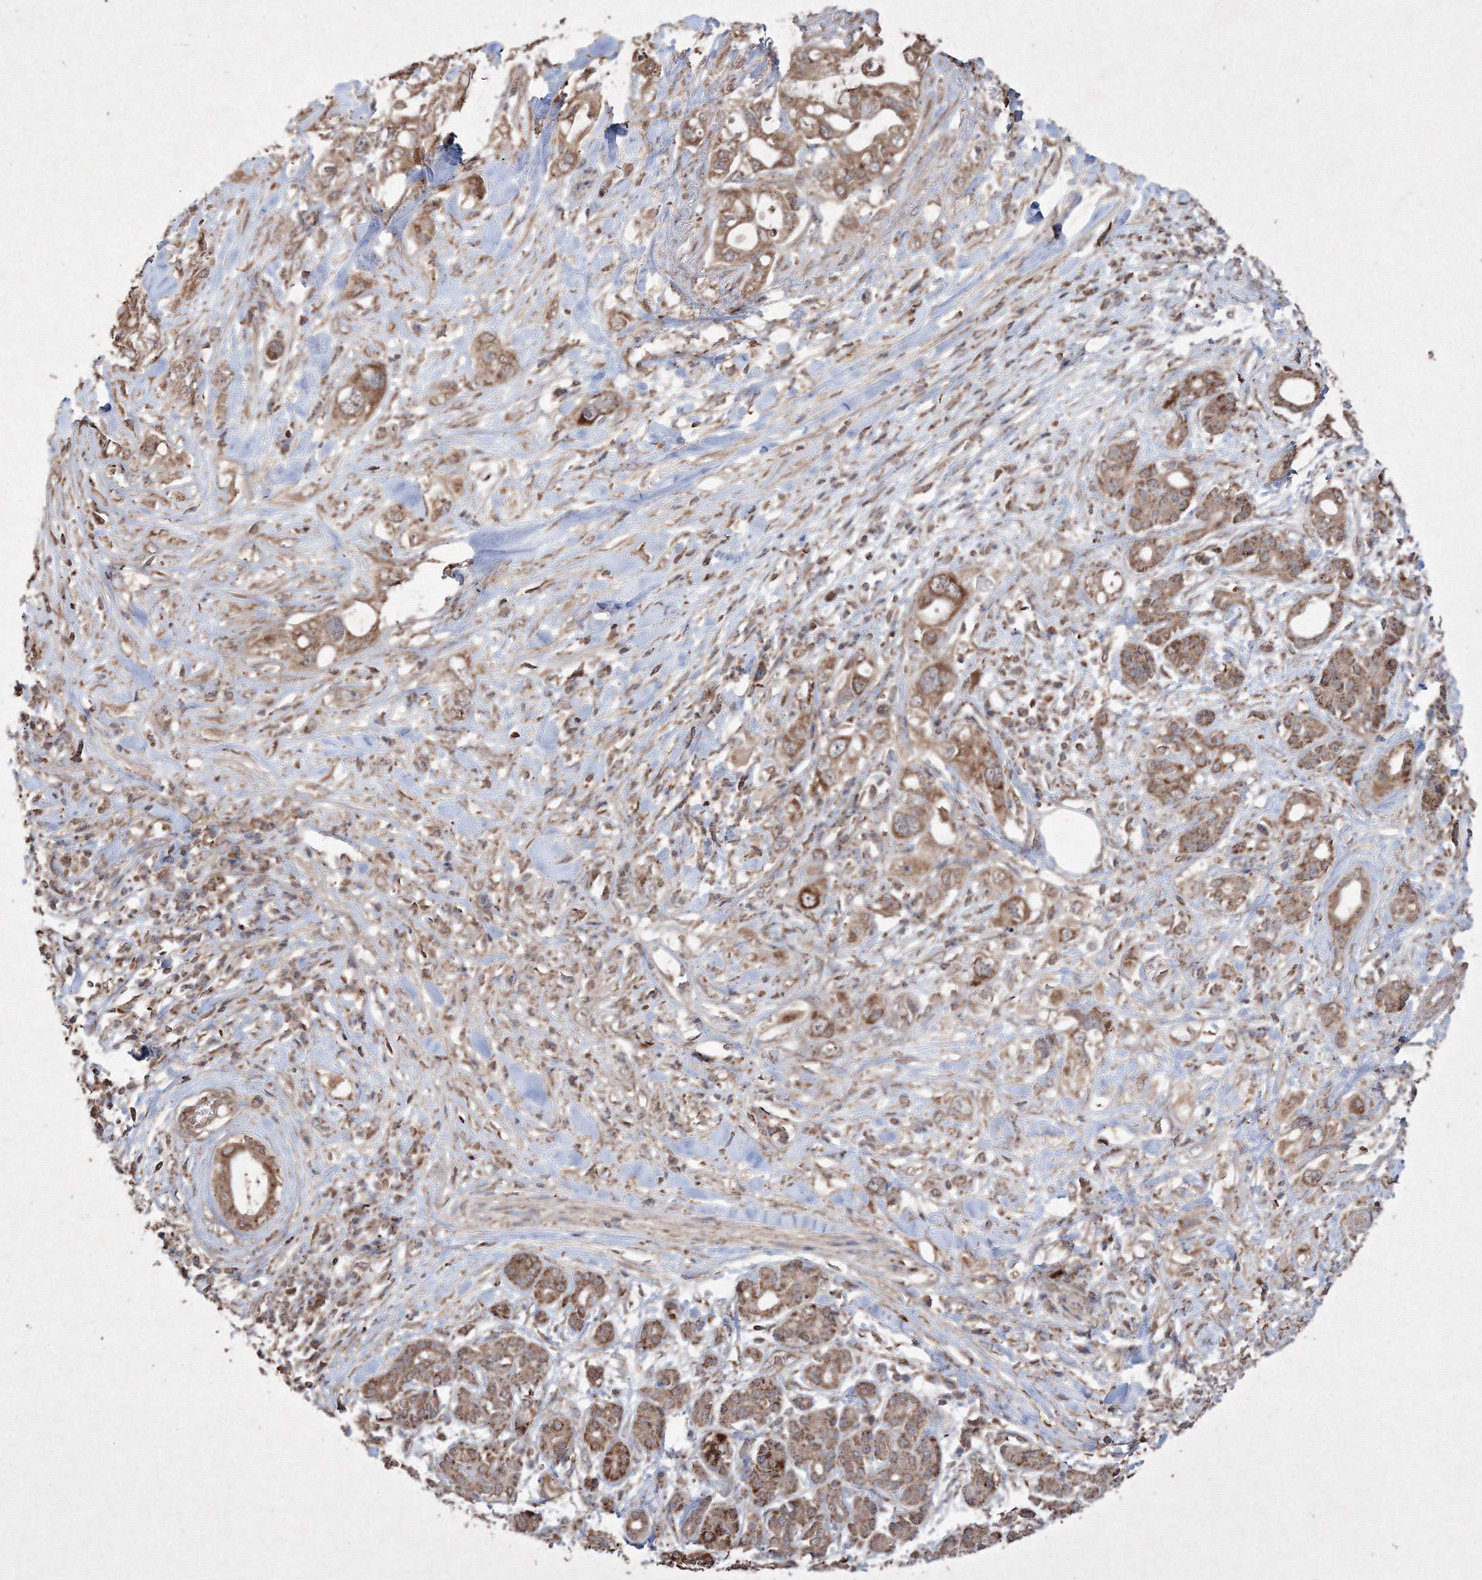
{"staining": {"intensity": "moderate", "quantity": ">75%", "location": "cytoplasmic/membranous"}, "tissue": "pancreatic cancer", "cell_type": "Tumor cells", "image_type": "cancer", "snomed": [{"axis": "morphology", "description": "Adenocarcinoma, NOS"}, {"axis": "topography", "description": "Pancreas"}], "caption": "Pancreatic cancer (adenocarcinoma) tissue reveals moderate cytoplasmic/membranous expression in approximately >75% of tumor cells, visualized by immunohistochemistry.", "gene": "GRSF1", "patient": {"sex": "female", "age": 56}}